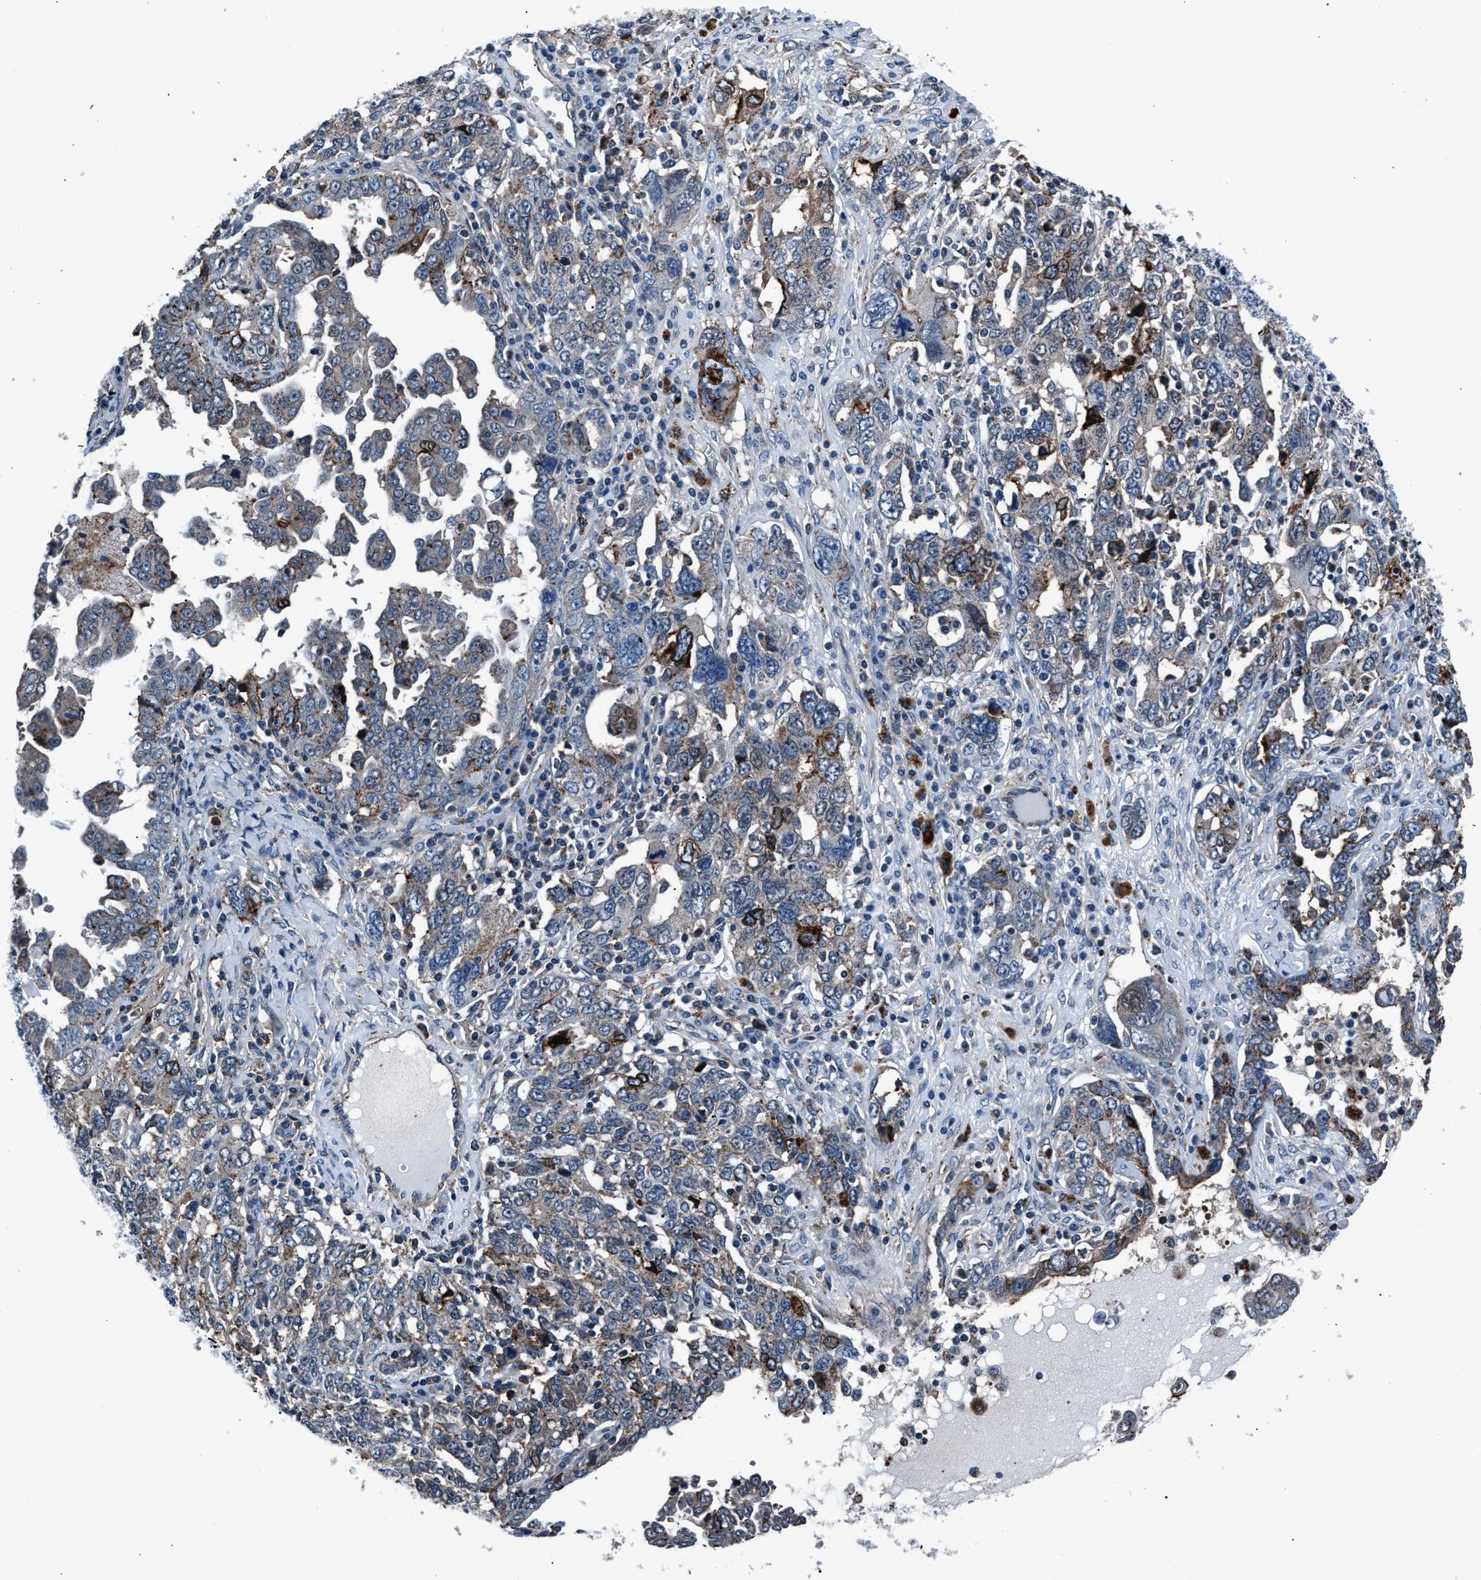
{"staining": {"intensity": "weak", "quantity": "<25%", "location": "cytoplasmic/membranous"}, "tissue": "ovarian cancer", "cell_type": "Tumor cells", "image_type": "cancer", "snomed": [{"axis": "morphology", "description": "Carcinoma, endometroid"}, {"axis": "topography", "description": "Ovary"}], "caption": "There is no significant staining in tumor cells of ovarian cancer (endometroid carcinoma).", "gene": "MFSD11", "patient": {"sex": "female", "age": 62}}